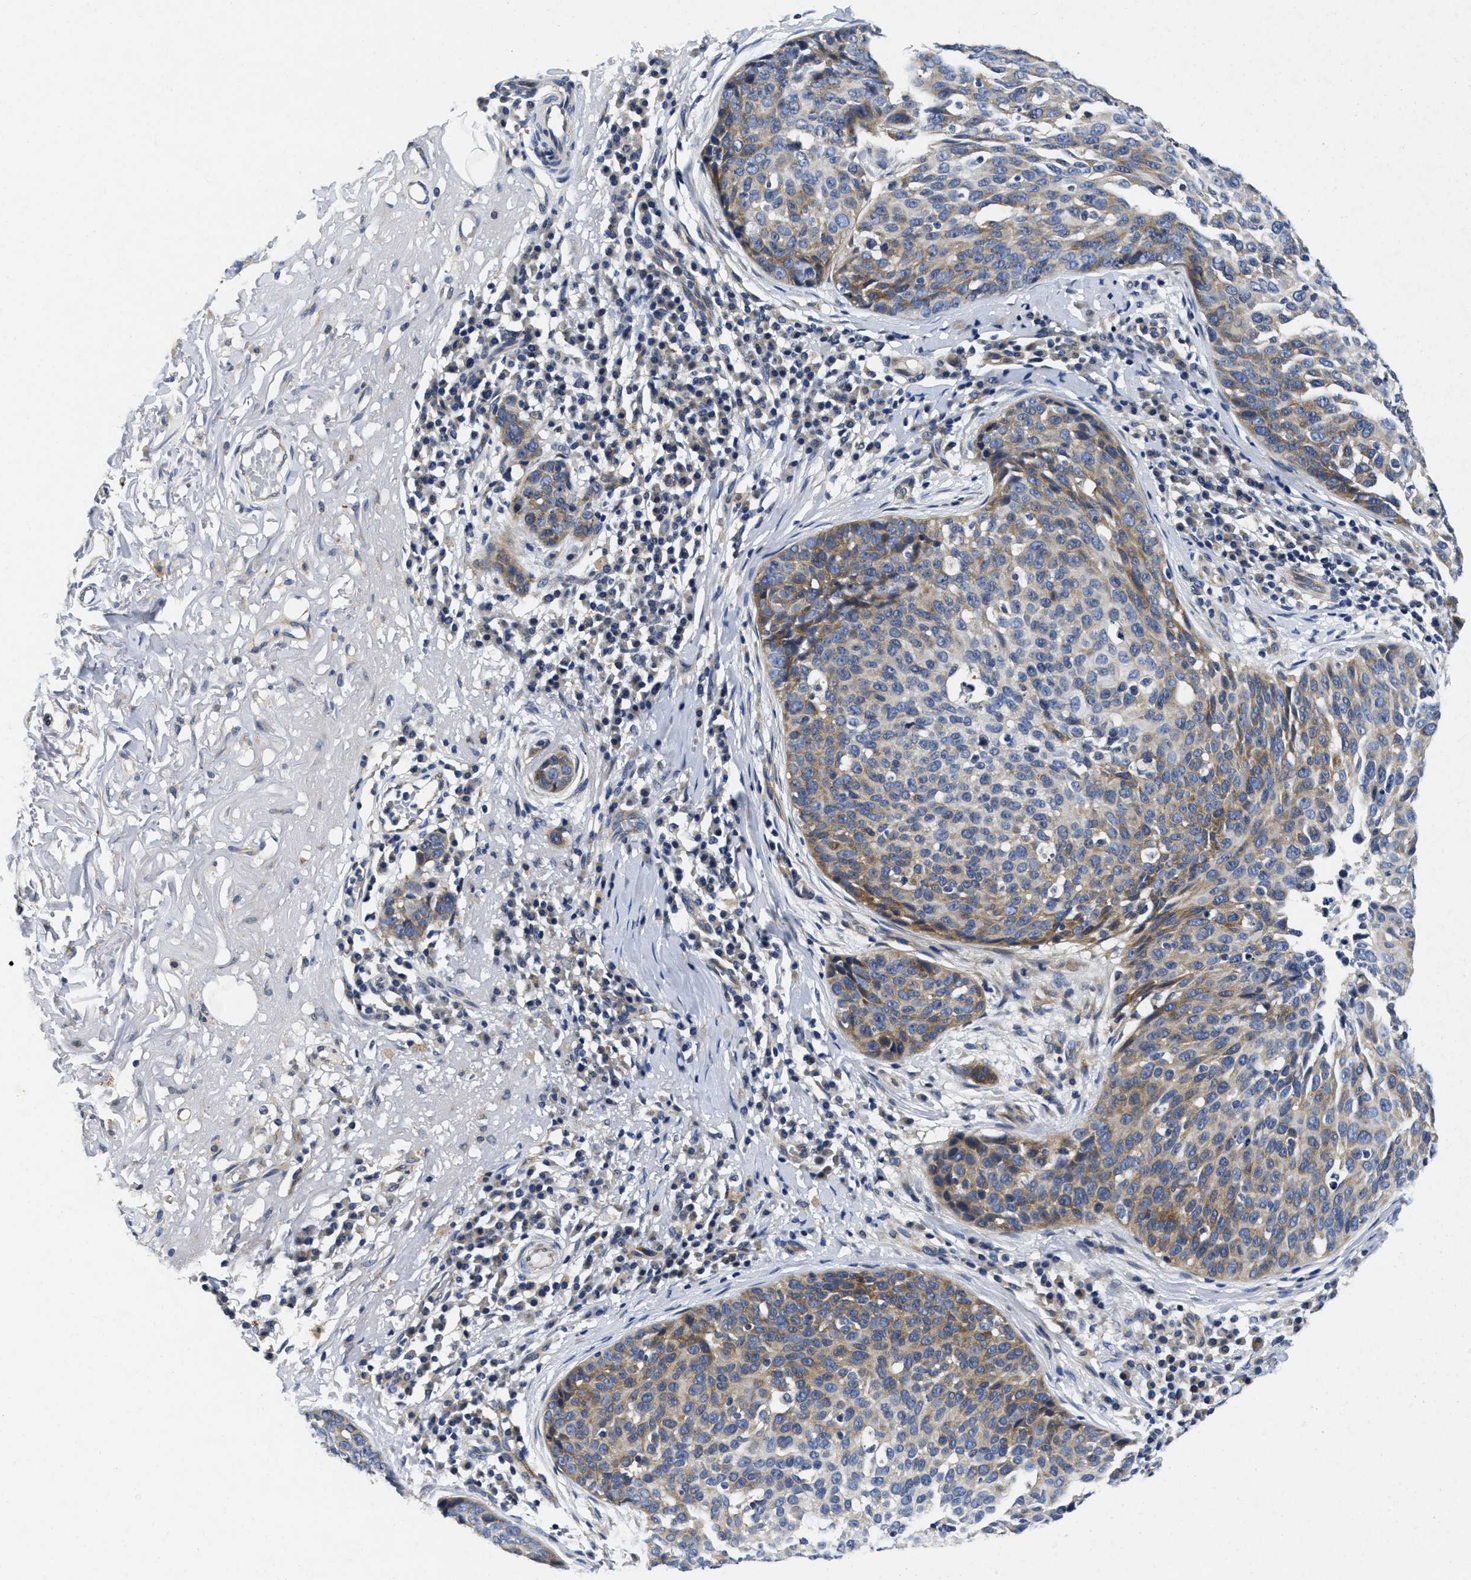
{"staining": {"intensity": "weak", "quantity": "25%-75%", "location": "cytoplasmic/membranous"}, "tissue": "skin cancer", "cell_type": "Tumor cells", "image_type": "cancer", "snomed": [{"axis": "morphology", "description": "Squamous cell carcinoma in situ, NOS"}, {"axis": "morphology", "description": "Squamous cell carcinoma, NOS"}, {"axis": "topography", "description": "Skin"}], "caption": "There is low levels of weak cytoplasmic/membranous expression in tumor cells of skin cancer (squamous cell carcinoma), as demonstrated by immunohistochemical staining (brown color).", "gene": "LAD1", "patient": {"sex": "male", "age": 93}}